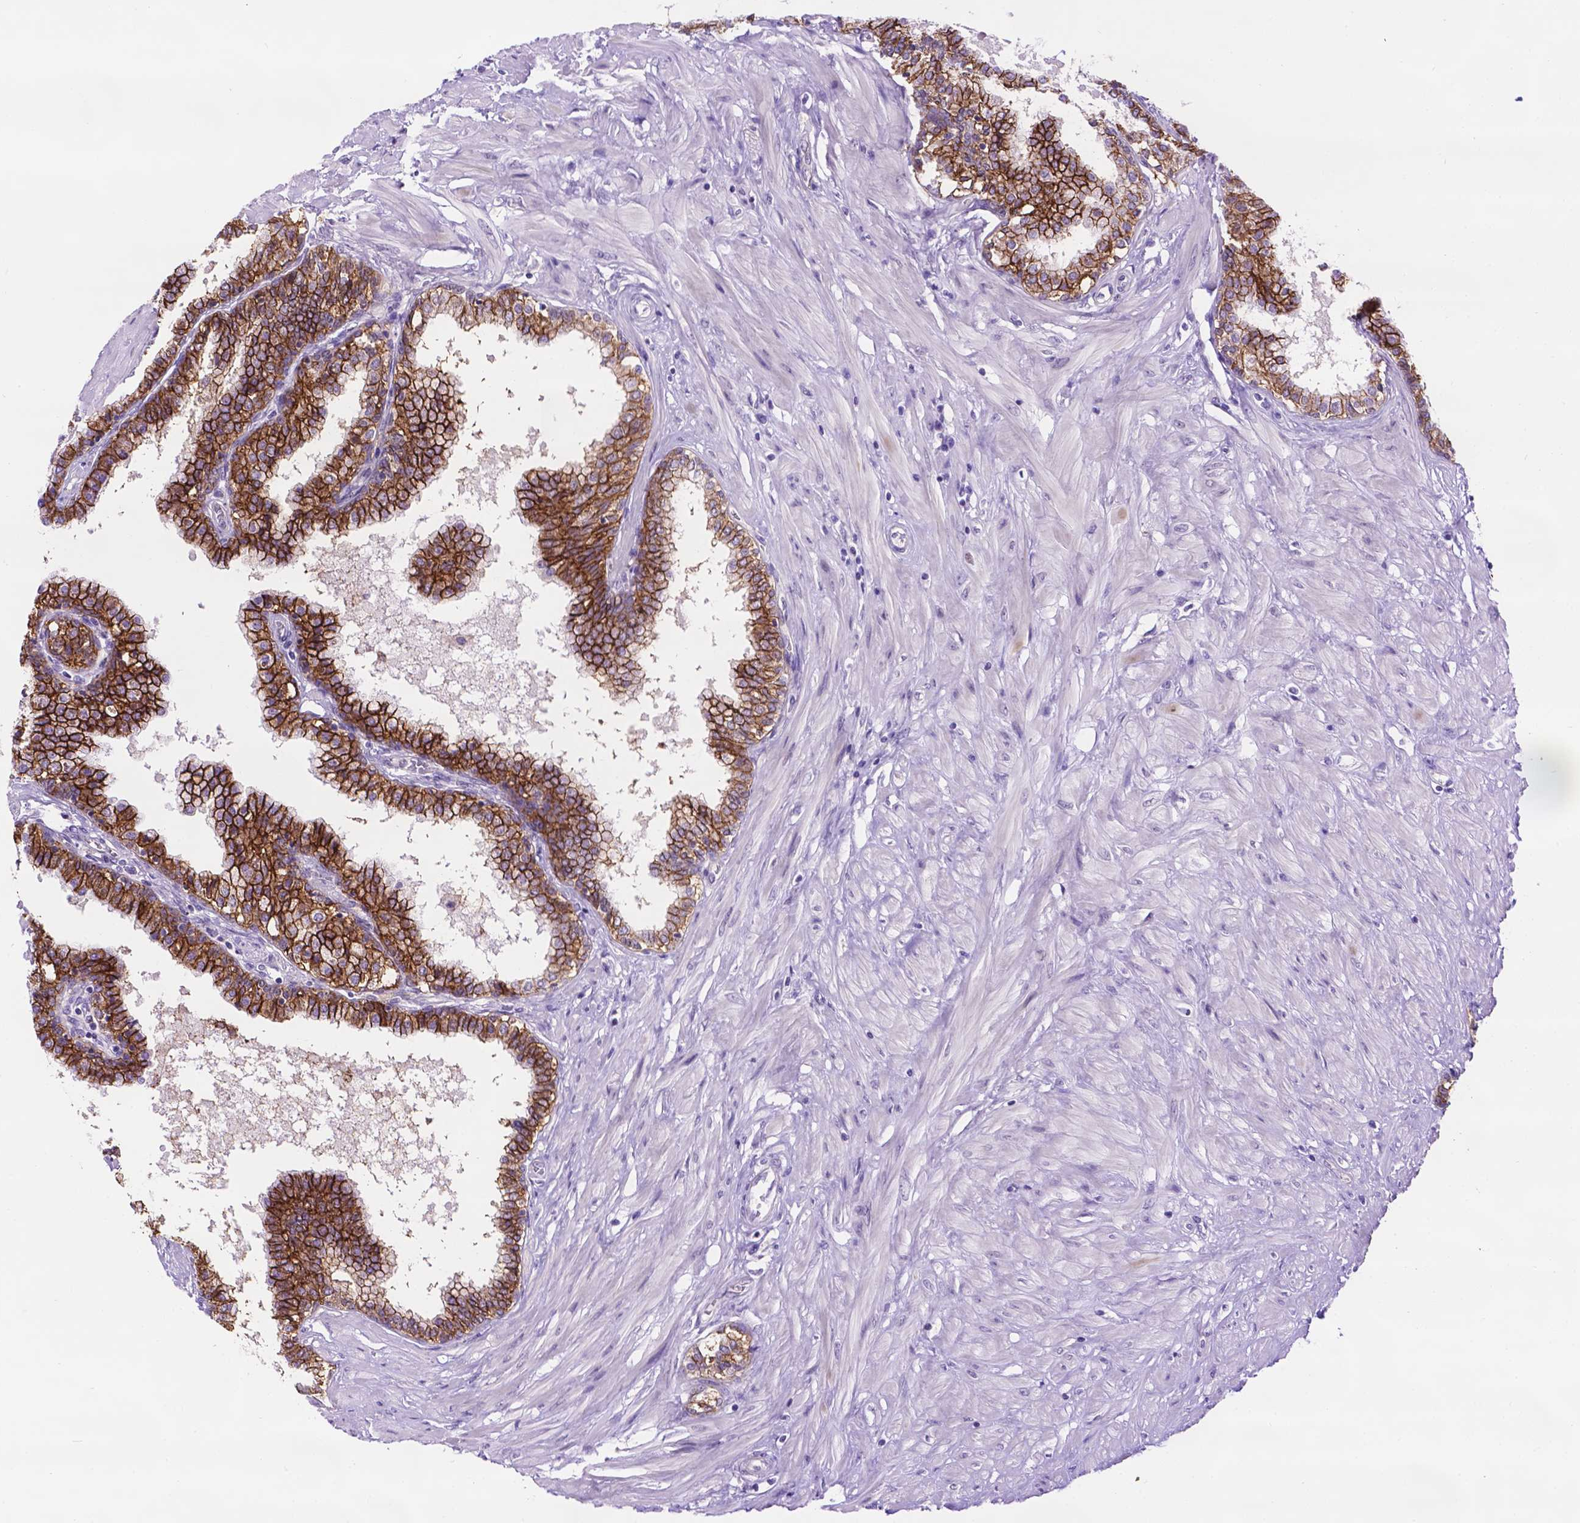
{"staining": {"intensity": "strong", "quantity": "25%-75%", "location": "cytoplasmic/membranous"}, "tissue": "prostate", "cell_type": "Glandular cells", "image_type": "normal", "snomed": [{"axis": "morphology", "description": "Normal tissue, NOS"}, {"axis": "topography", "description": "Prostate"}], "caption": "The immunohistochemical stain highlights strong cytoplasmic/membranous staining in glandular cells of normal prostate. (brown staining indicates protein expression, while blue staining denotes nuclei).", "gene": "TACSTD2", "patient": {"sex": "male", "age": 55}}